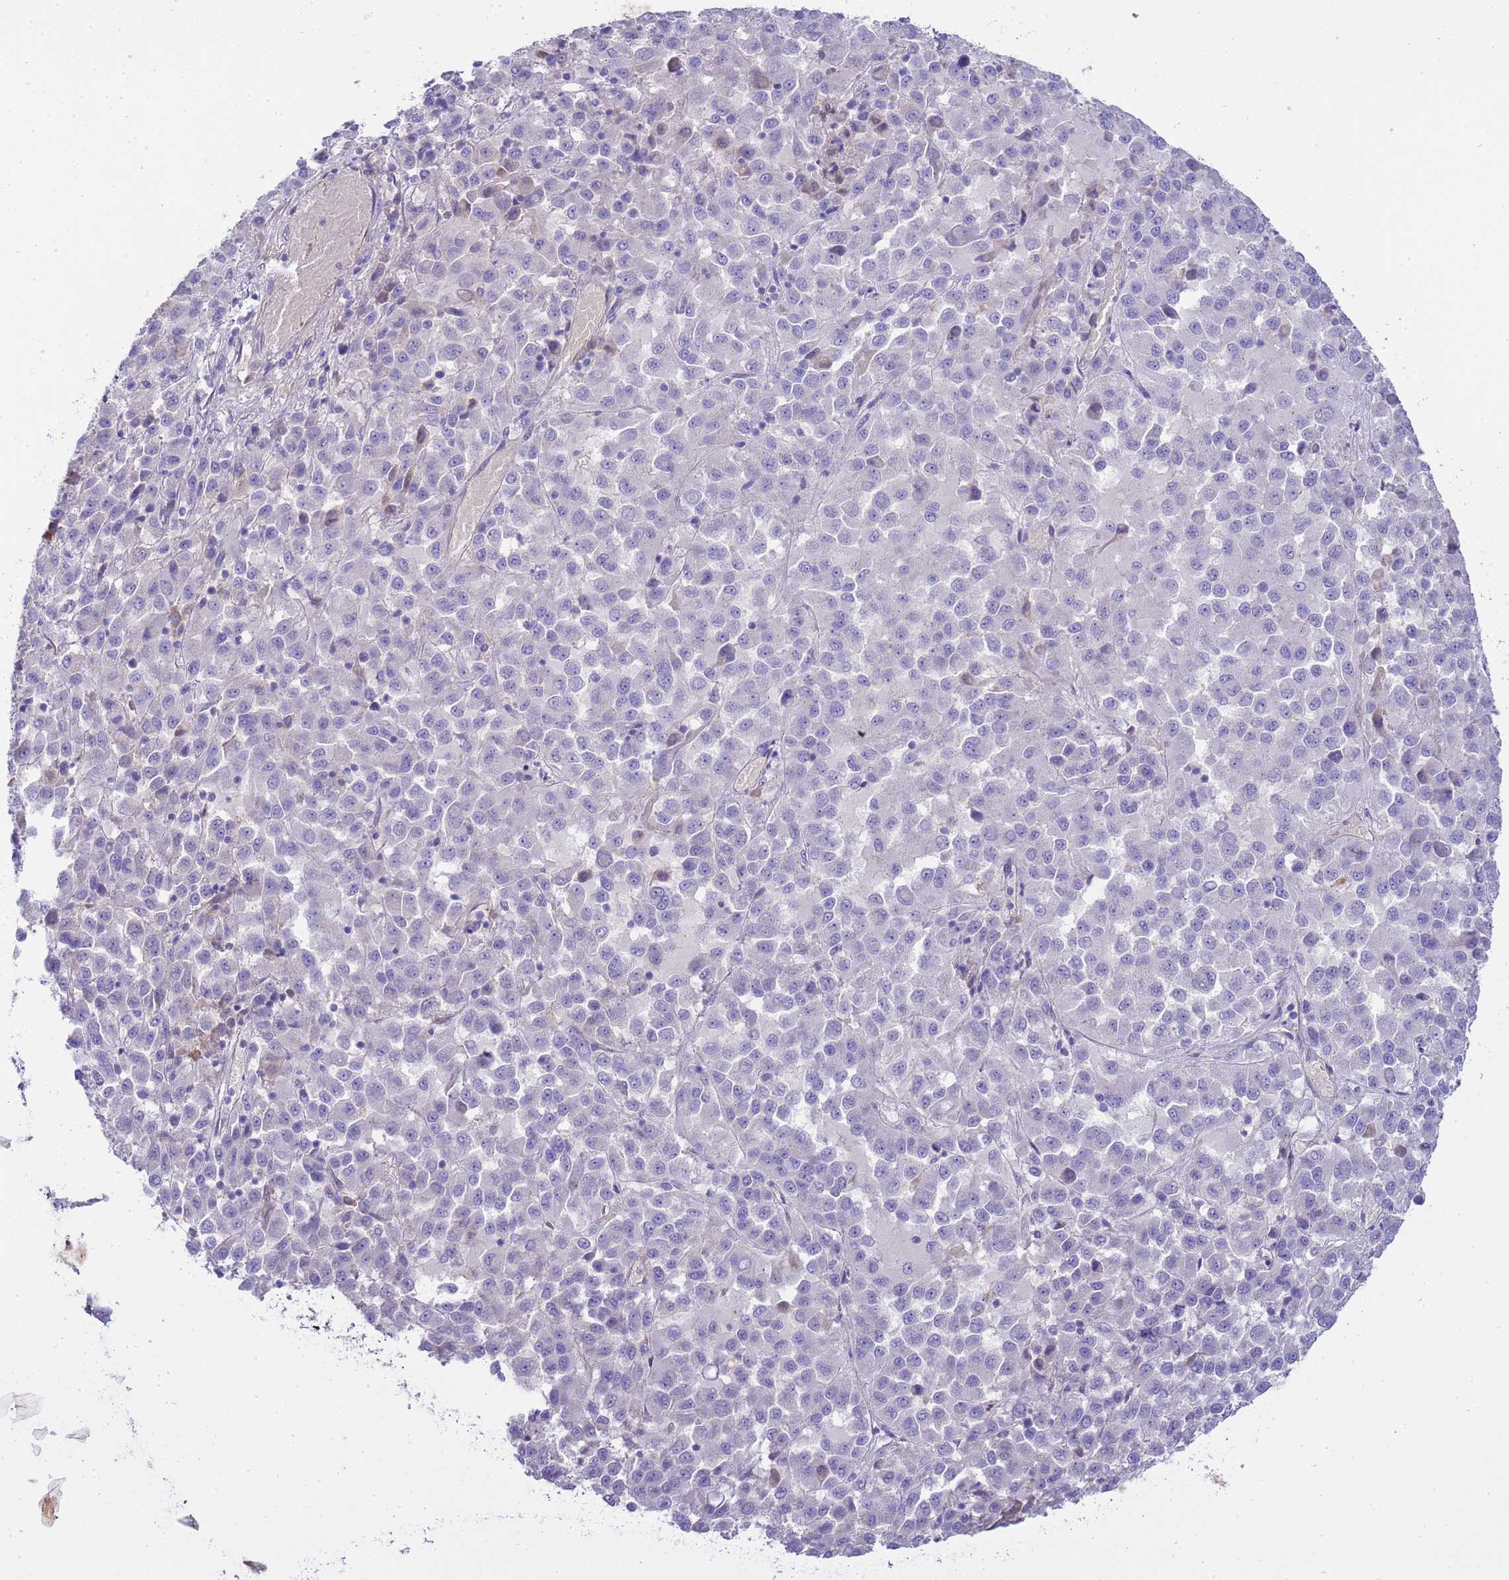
{"staining": {"intensity": "negative", "quantity": "none", "location": "none"}, "tissue": "melanoma", "cell_type": "Tumor cells", "image_type": "cancer", "snomed": [{"axis": "morphology", "description": "Malignant melanoma, Metastatic site"}, {"axis": "topography", "description": "Lung"}], "caption": "Human melanoma stained for a protein using immunohistochemistry shows no staining in tumor cells.", "gene": "RIPPLY2", "patient": {"sex": "male", "age": 64}}